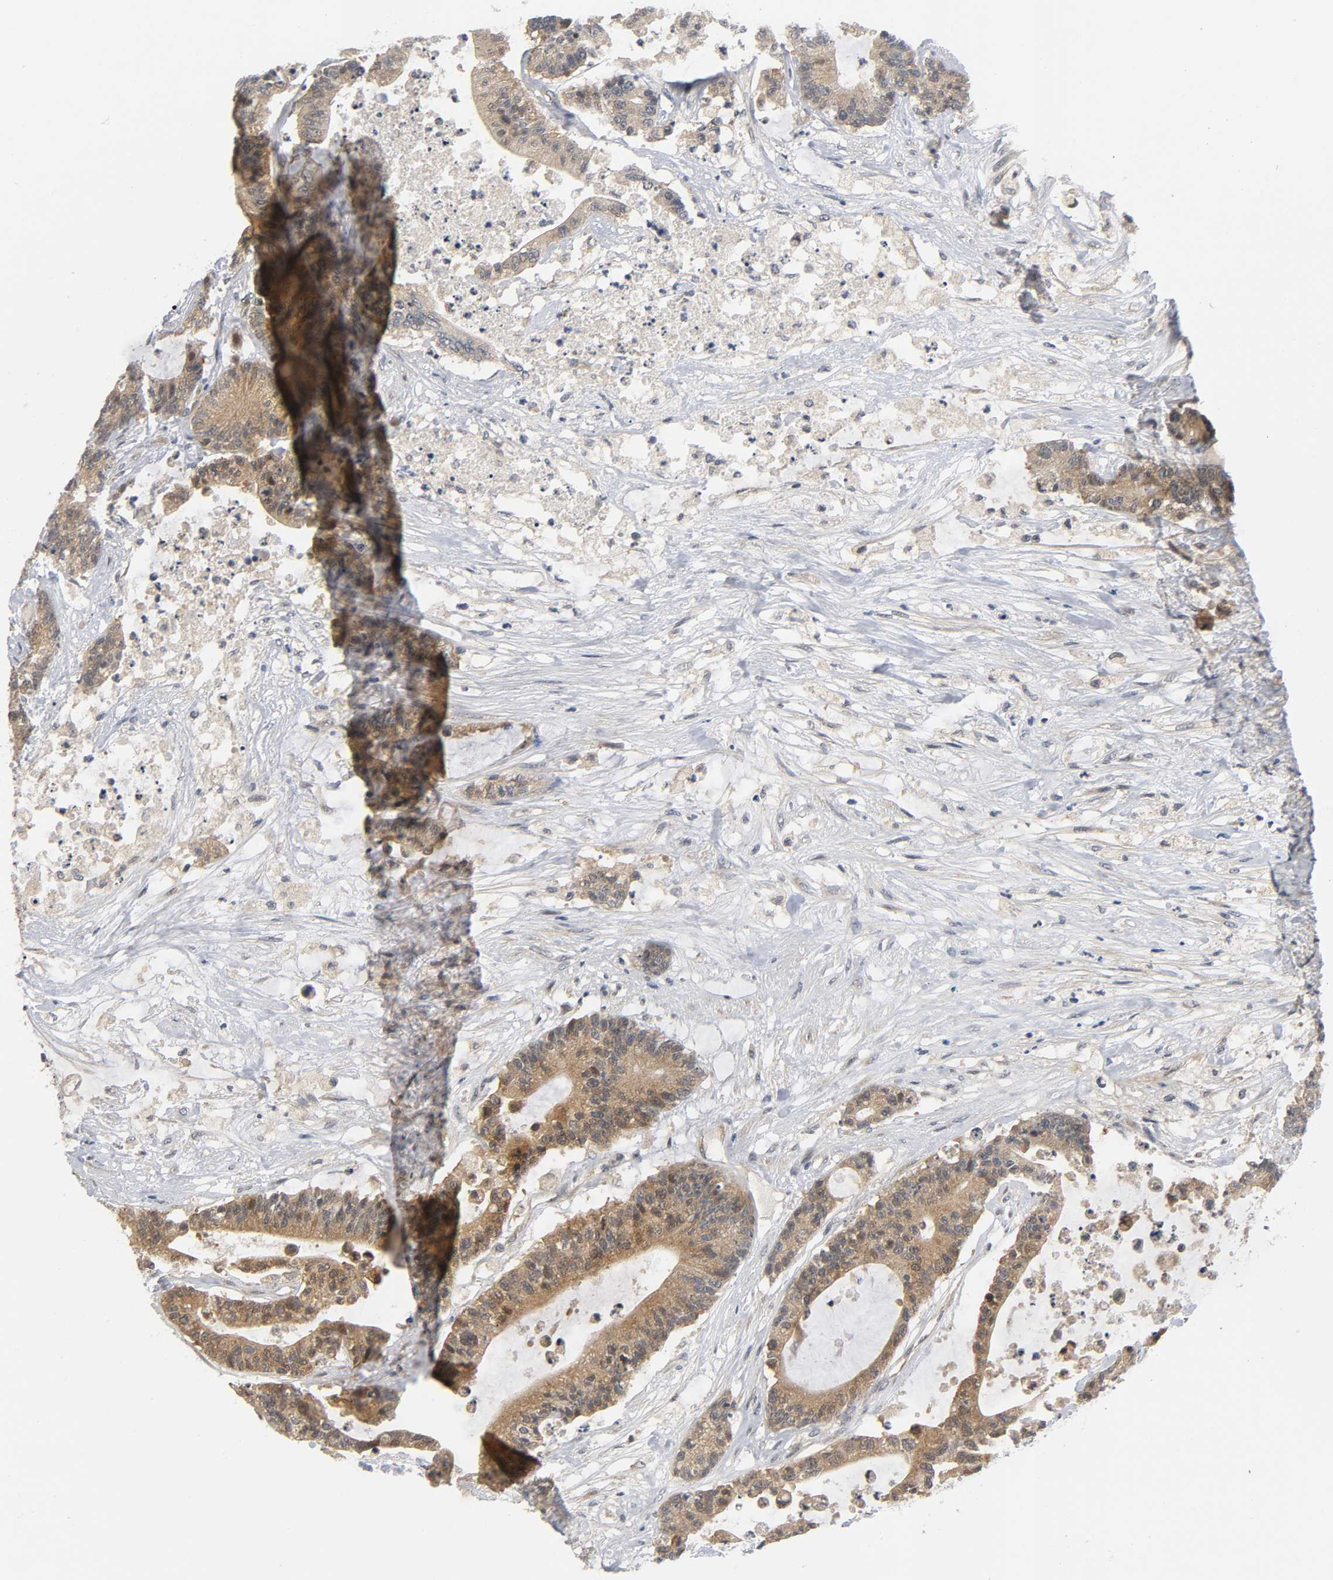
{"staining": {"intensity": "moderate", "quantity": ">75%", "location": "cytoplasmic/membranous,nuclear"}, "tissue": "colorectal cancer", "cell_type": "Tumor cells", "image_type": "cancer", "snomed": [{"axis": "morphology", "description": "Adenocarcinoma, NOS"}, {"axis": "topography", "description": "Colon"}], "caption": "Immunohistochemical staining of human colorectal cancer (adenocarcinoma) exhibits medium levels of moderate cytoplasmic/membranous and nuclear expression in about >75% of tumor cells.", "gene": "MAPK8", "patient": {"sex": "female", "age": 84}}